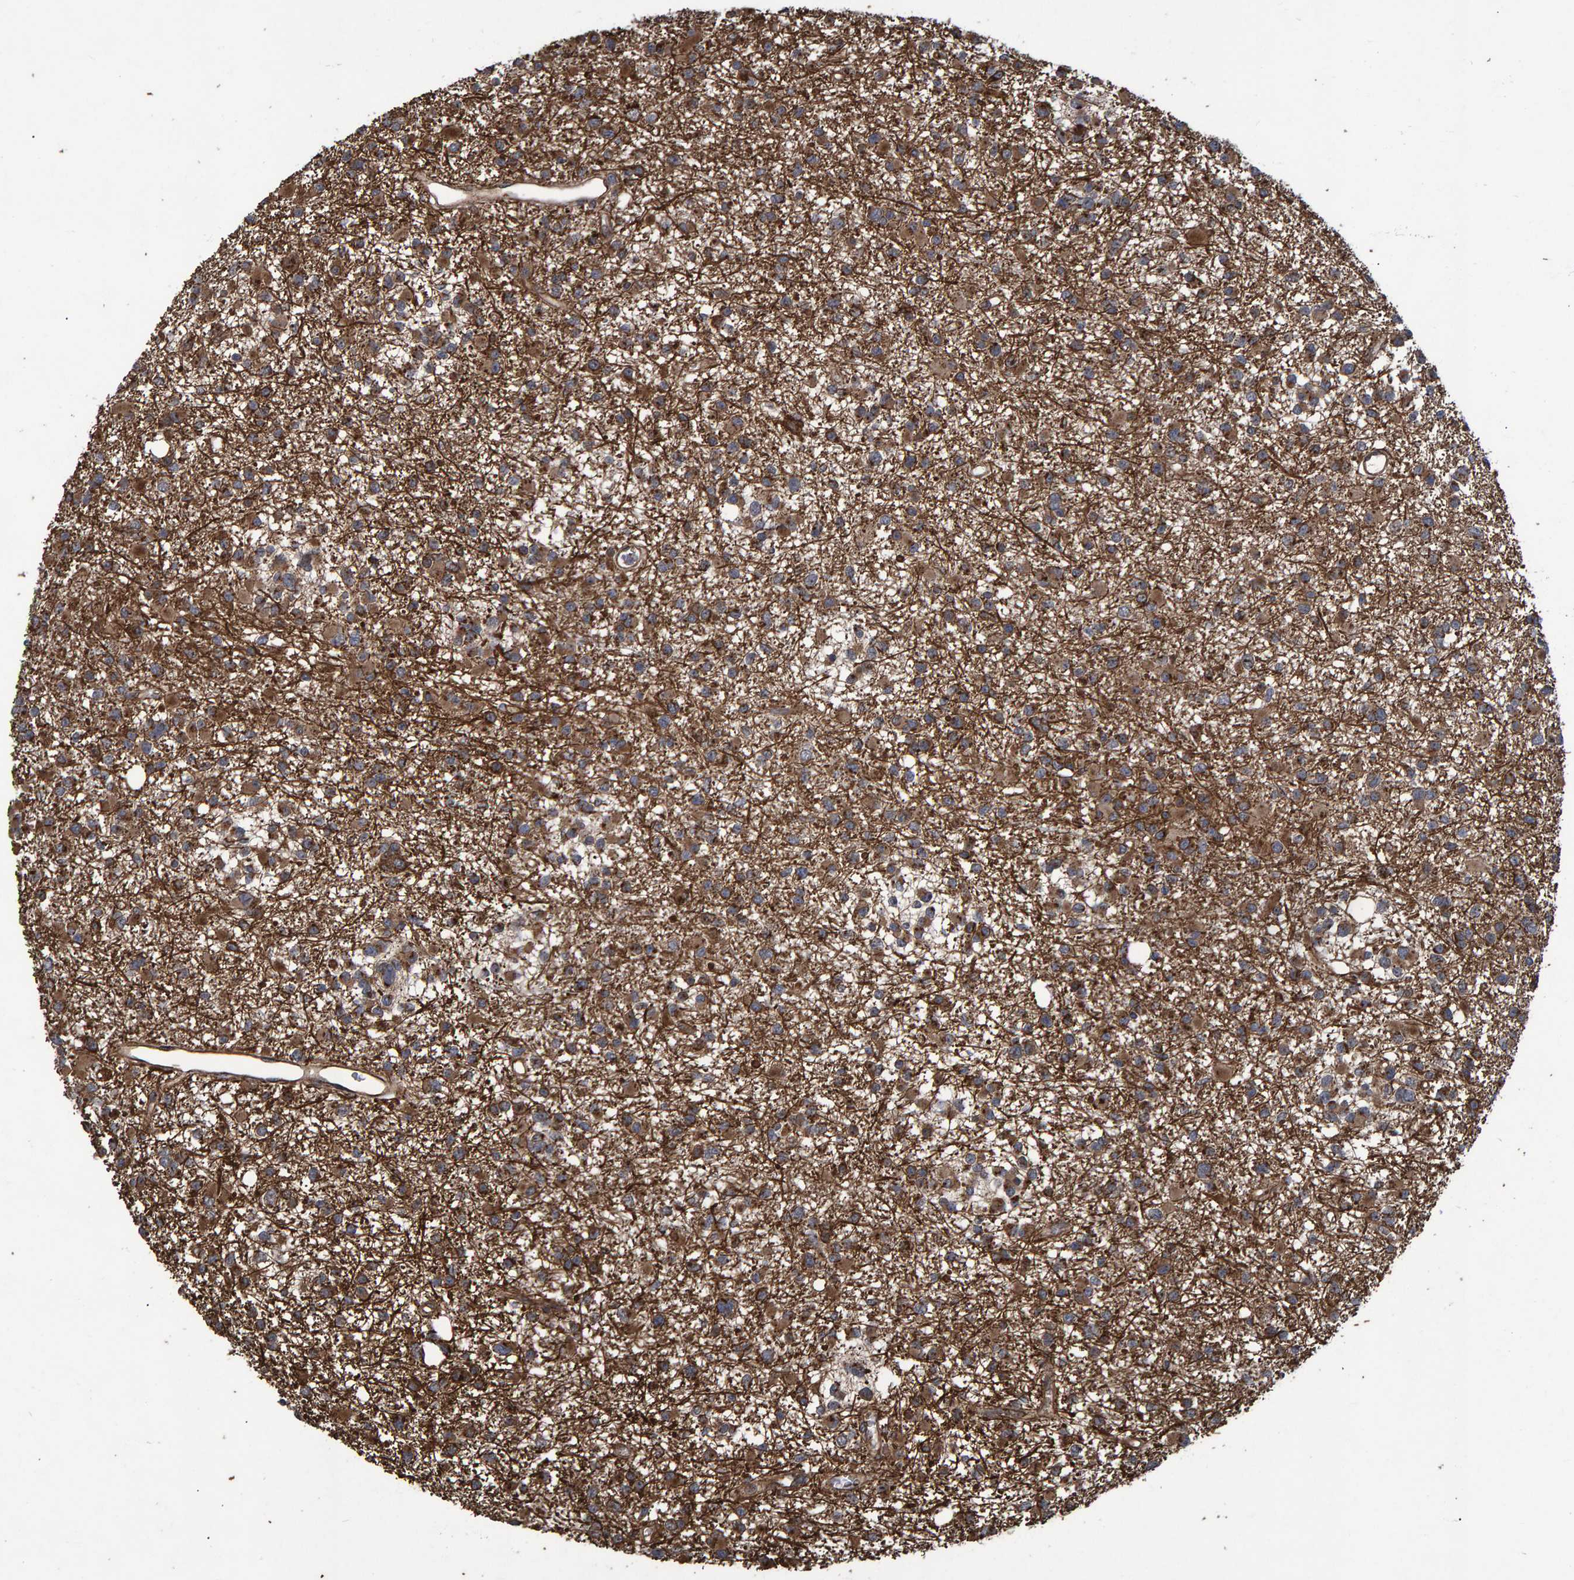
{"staining": {"intensity": "moderate", "quantity": ">75%", "location": "cytoplasmic/membranous"}, "tissue": "glioma", "cell_type": "Tumor cells", "image_type": "cancer", "snomed": [{"axis": "morphology", "description": "Glioma, malignant, Low grade"}, {"axis": "topography", "description": "Brain"}], "caption": "A brown stain shows moderate cytoplasmic/membranous expression of a protein in human low-grade glioma (malignant) tumor cells. The protein of interest is shown in brown color, while the nuclei are stained blue.", "gene": "TRIM68", "patient": {"sex": "female", "age": 22}}